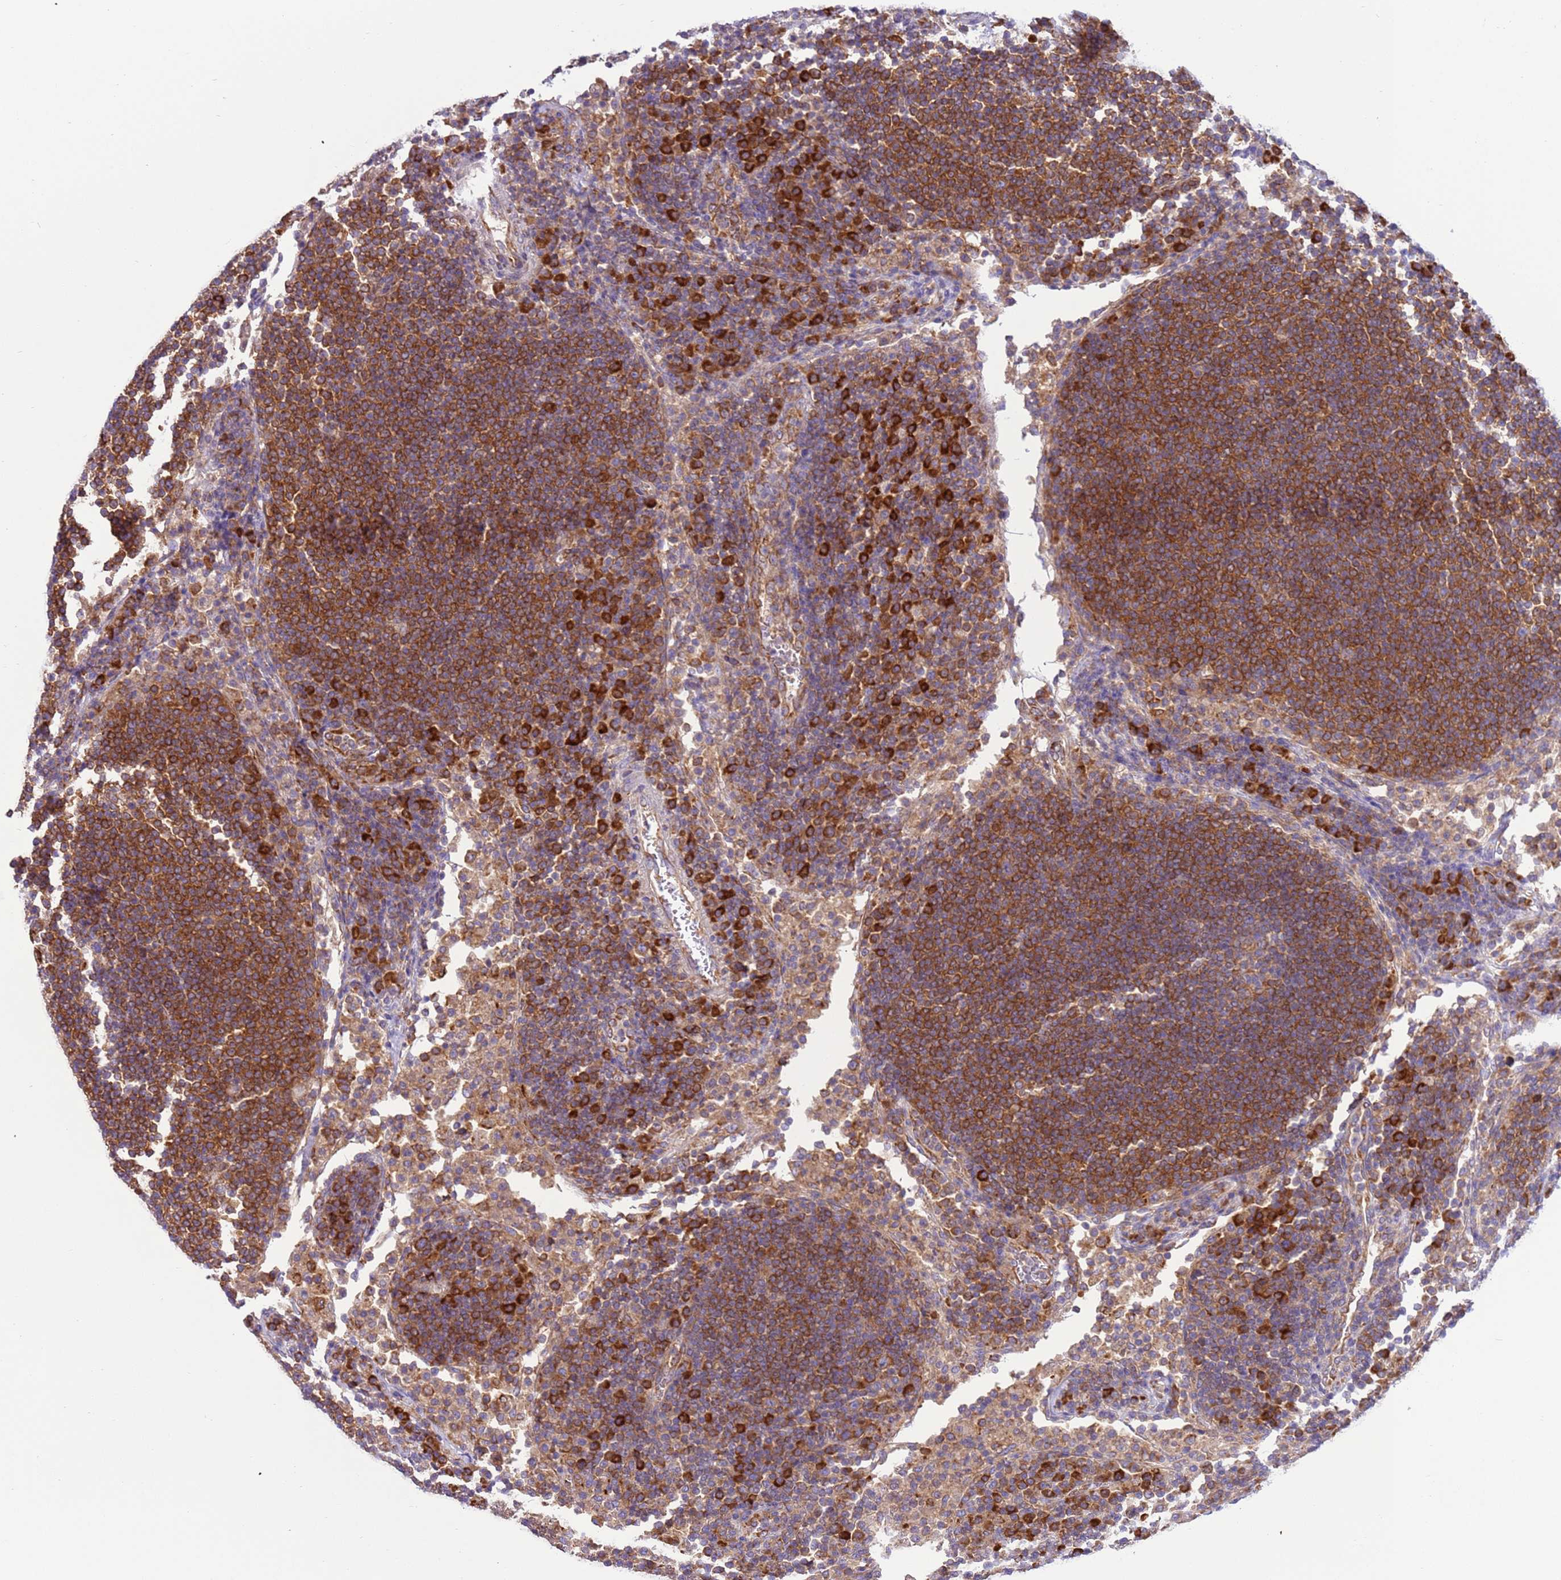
{"staining": {"intensity": "strong", "quantity": ">75%", "location": "cytoplasmic/membranous"}, "tissue": "lymph node", "cell_type": "Non-germinal center cells", "image_type": "normal", "snomed": [{"axis": "morphology", "description": "Normal tissue, NOS"}, {"axis": "topography", "description": "Lymph node"}], "caption": "Unremarkable lymph node exhibits strong cytoplasmic/membranous staining in approximately >75% of non-germinal center cells The protein of interest is stained brown, and the nuclei are stained in blue (DAB (3,3'-diaminobenzidine) IHC with brightfield microscopy, high magnification)..", "gene": "VARS1", "patient": {"sex": "female", "age": 53}}